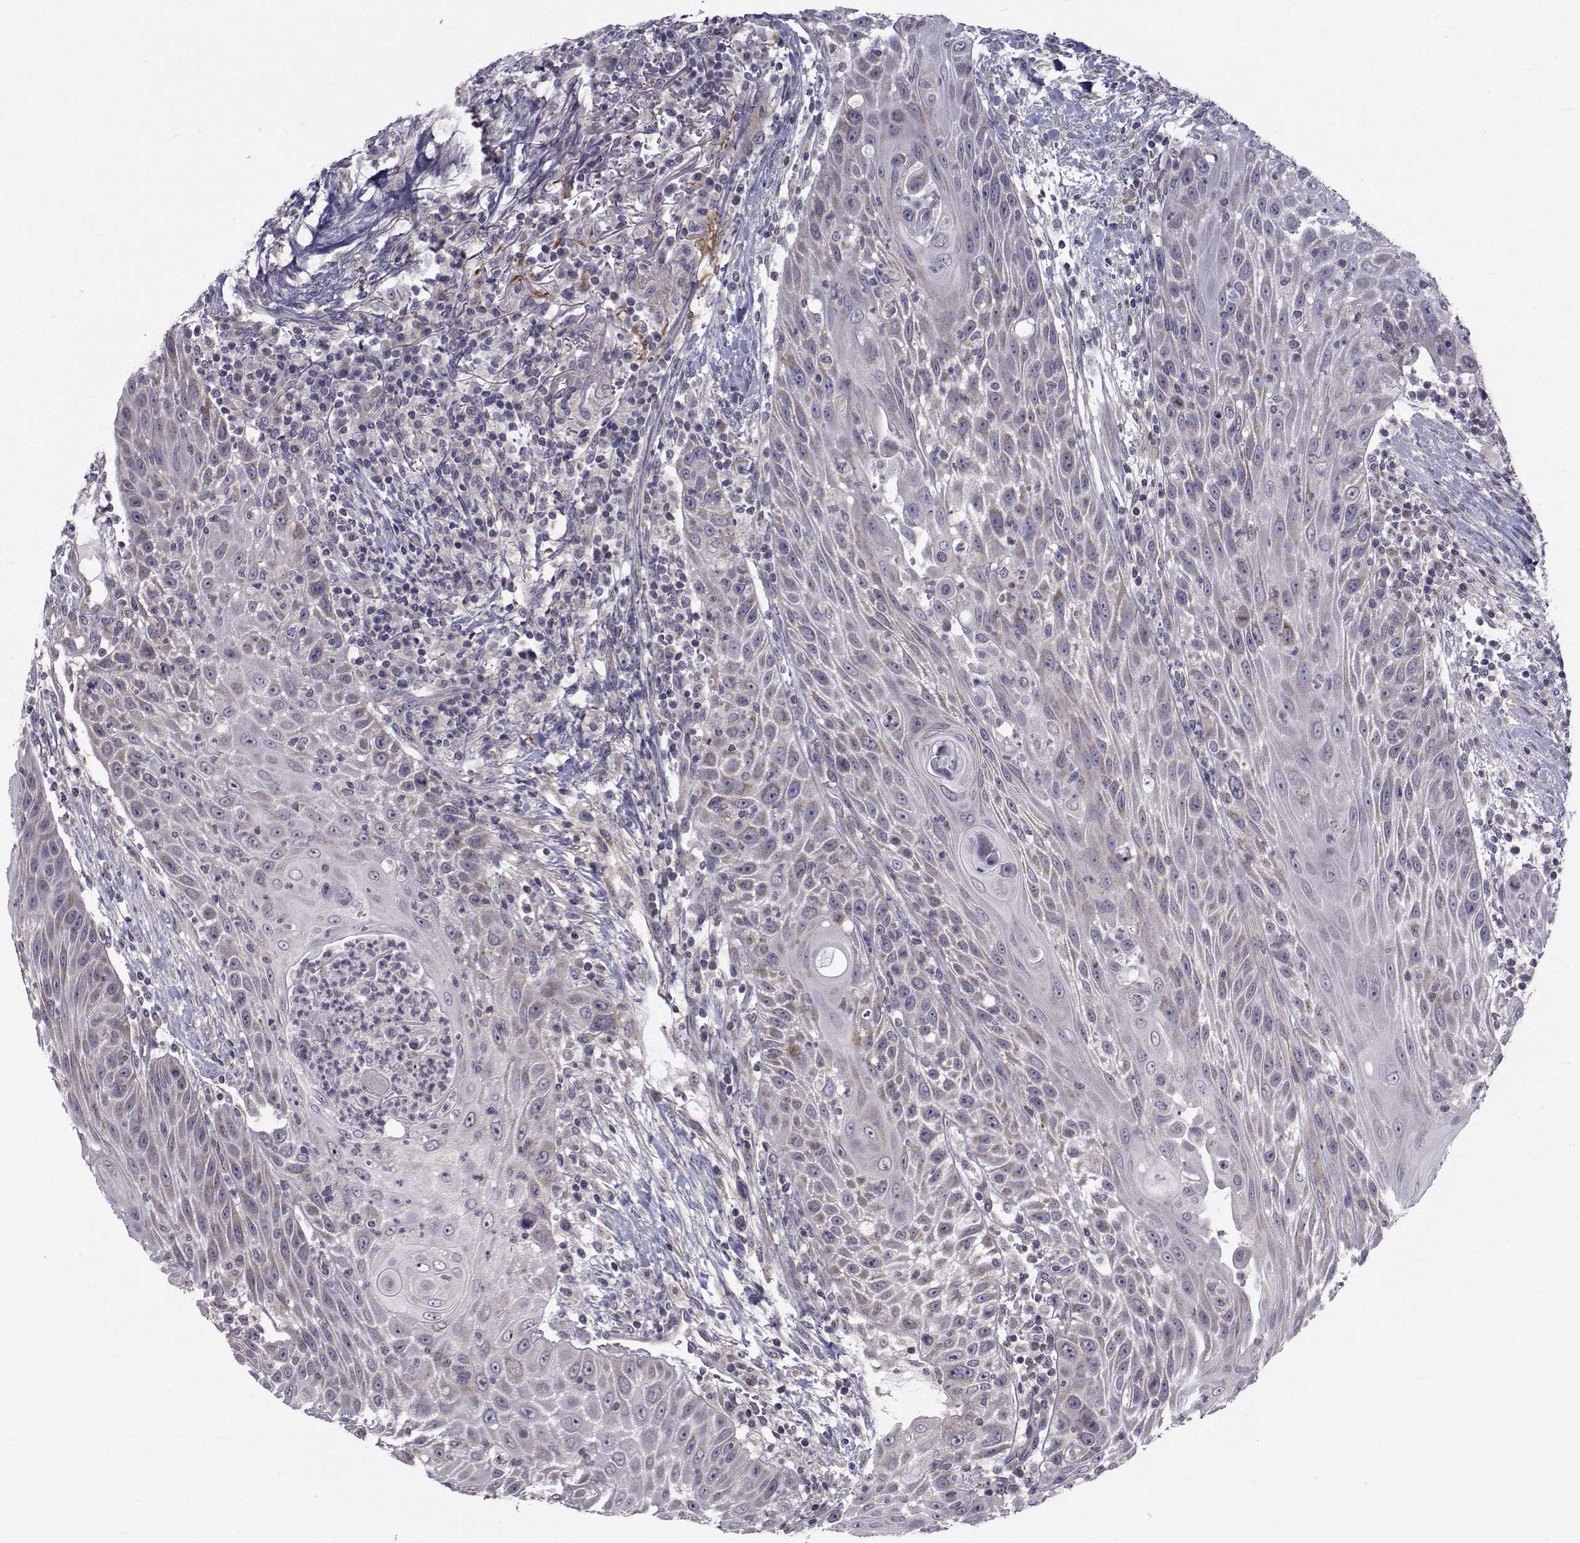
{"staining": {"intensity": "weak", "quantity": "<25%", "location": "cytoplasmic/membranous"}, "tissue": "head and neck cancer", "cell_type": "Tumor cells", "image_type": "cancer", "snomed": [{"axis": "morphology", "description": "Squamous cell carcinoma, NOS"}, {"axis": "topography", "description": "Head-Neck"}], "caption": "IHC of head and neck cancer demonstrates no staining in tumor cells.", "gene": "CFAP74", "patient": {"sex": "male", "age": 69}}